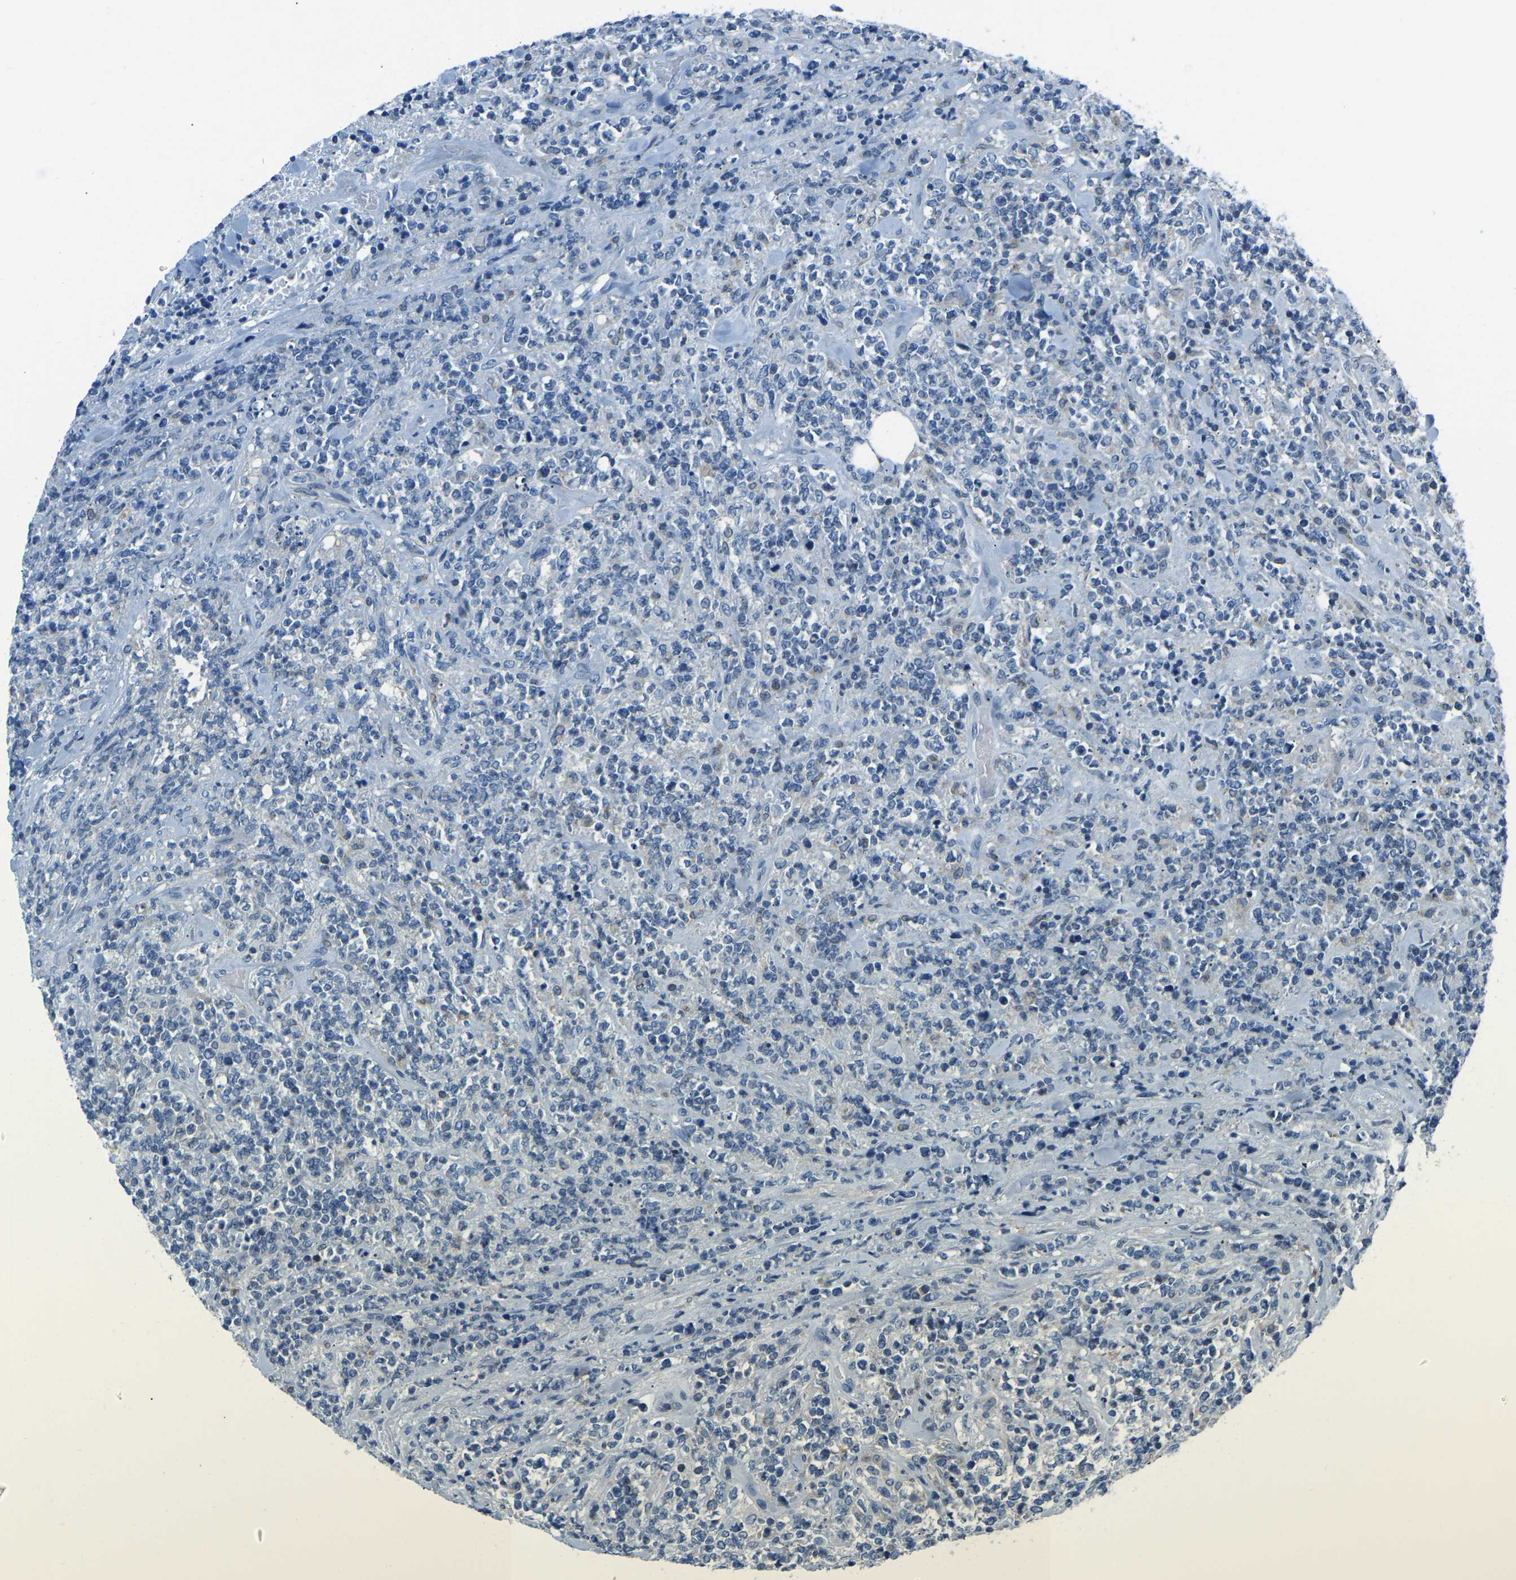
{"staining": {"intensity": "negative", "quantity": "none", "location": "none"}, "tissue": "lymphoma", "cell_type": "Tumor cells", "image_type": "cancer", "snomed": [{"axis": "morphology", "description": "Malignant lymphoma, non-Hodgkin's type, High grade"}, {"axis": "topography", "description": "Soft tissue"}], "caption": "An immunohistochemistry micrograph of high-grade malignant lymphoma, non-Hodgkin's type is shown. There is no staining in tumor cells of high-grade malignant lymphoma, non-Hodgkin's type.", "gene": "XIRP1", "patient": {"sex": "male", "age": 18}}